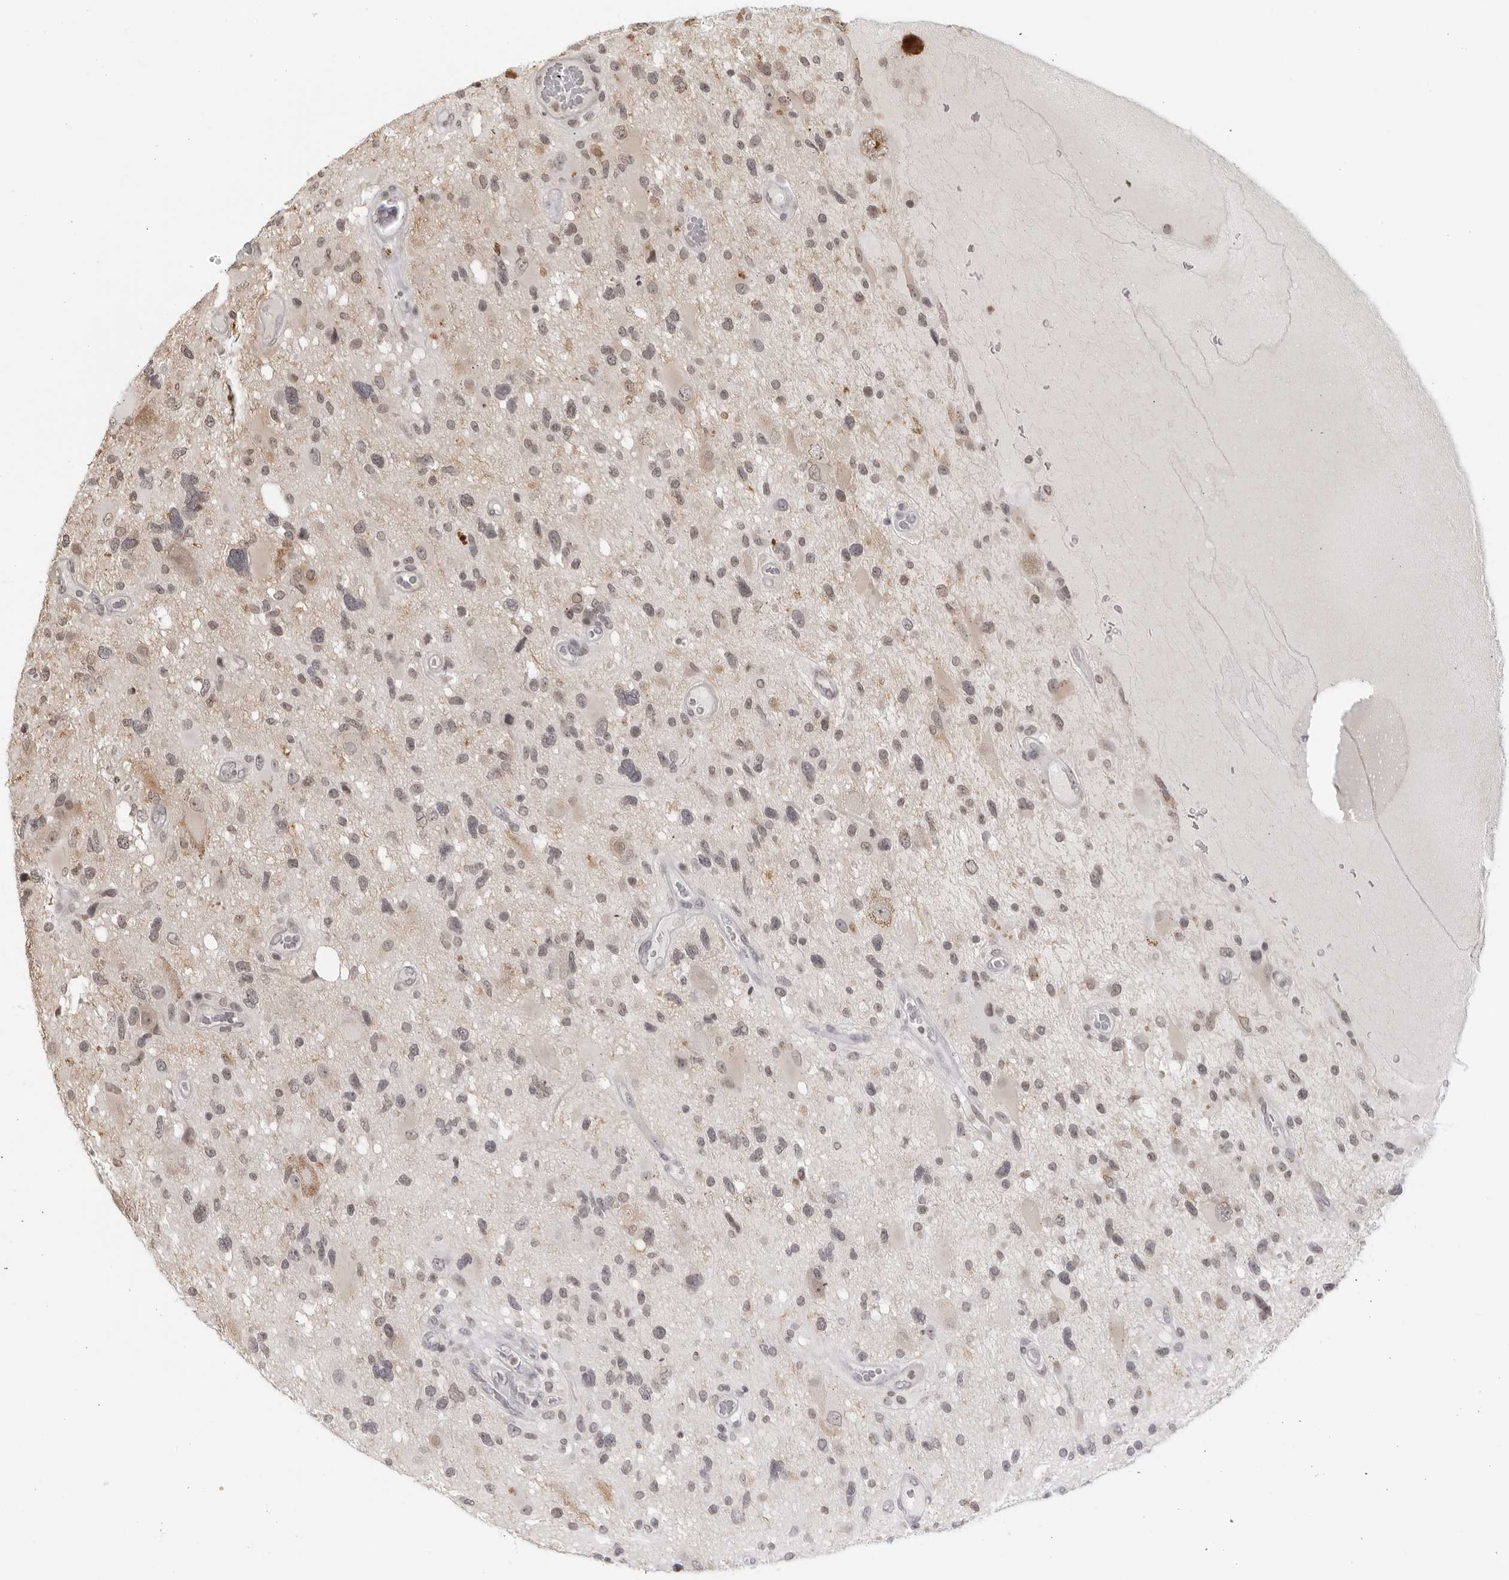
{"staining": {"intensity": "negative", "quantity": "none", "location": "none"}, "tissue": "glioma", "cell_type": "Tumor cells", "image_type": "cancer", "snomed": [{"axis": "morphology", "description": "Glioma, malignant, High grade"}, {"axis": "topography", "description": "Brain"}], "caption": "The histopathology image shows no significant positivity in tumor cells of malignant high-grade glioma. The staining is performed using DAB (3,3'-diaminobenzidine) brown chromogen with nuclei counter-stained in using hematoxylin.", "gene": "RAB11FIP3", "patient": {"sex": "male", "age": 33}}